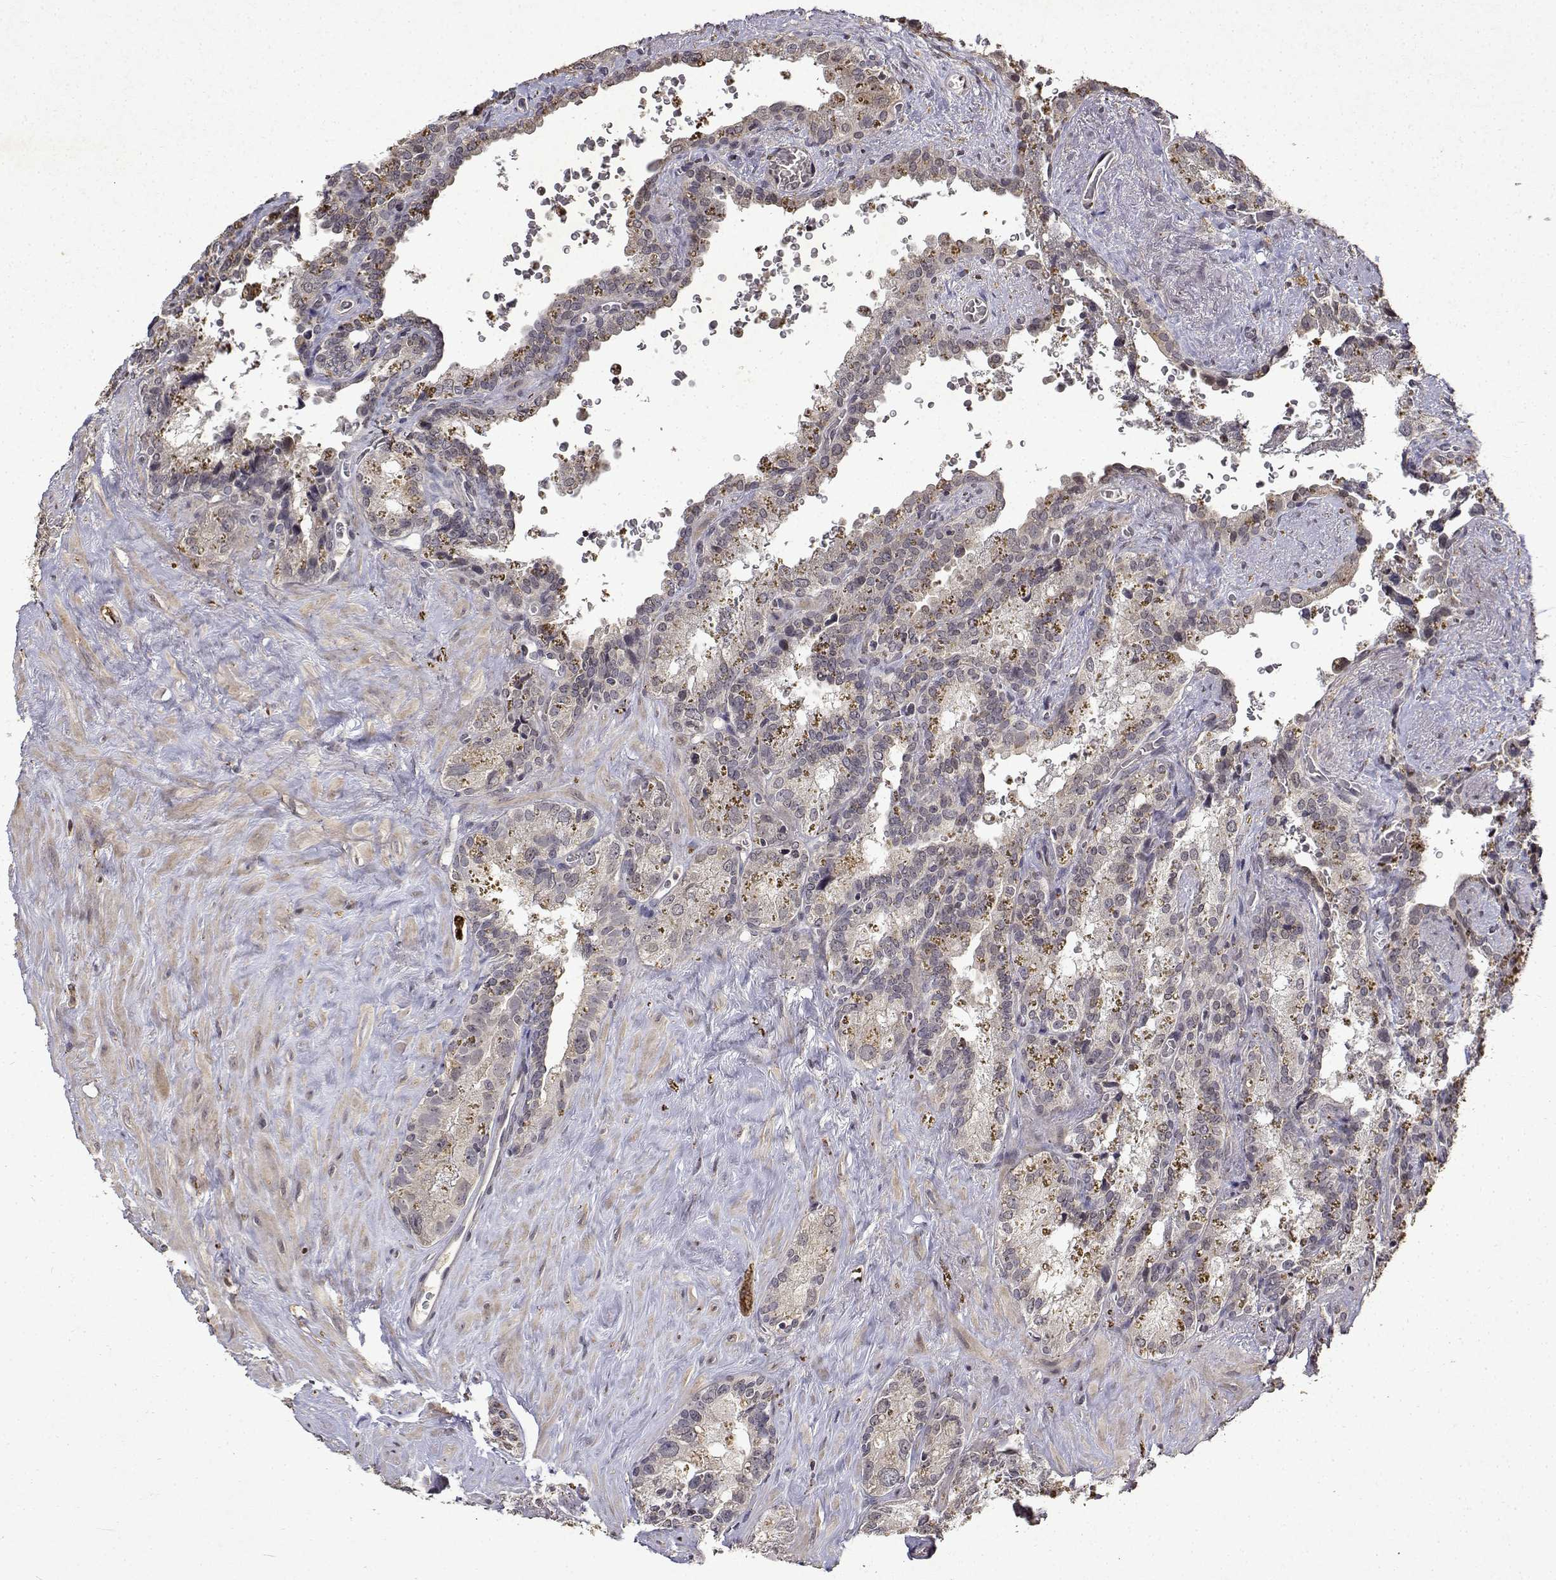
{"staining": {"intensity": "negative", "quantity": "none", "location": "none"}, "tissue": "seminal vesicle", "cell_type": "Glandular cells", "image_type": "normal", "snomed": [{"axis": "morphology", "description": "Normal tissue, NOS"}, {"axis": "topography", "description": "Prostate"}, {"axis": "topography", "description": "Seminal veicle"}], "caption": "A micrograph of human seminal vesicle is negative for staining in glandular cells. (Brightfield microscopy of DAB (3,3'-diaminobenzidine) immunohistochemistry at high magnification).", "gene": "BDNF", "patient": {"sex": "male", "age": 71}}